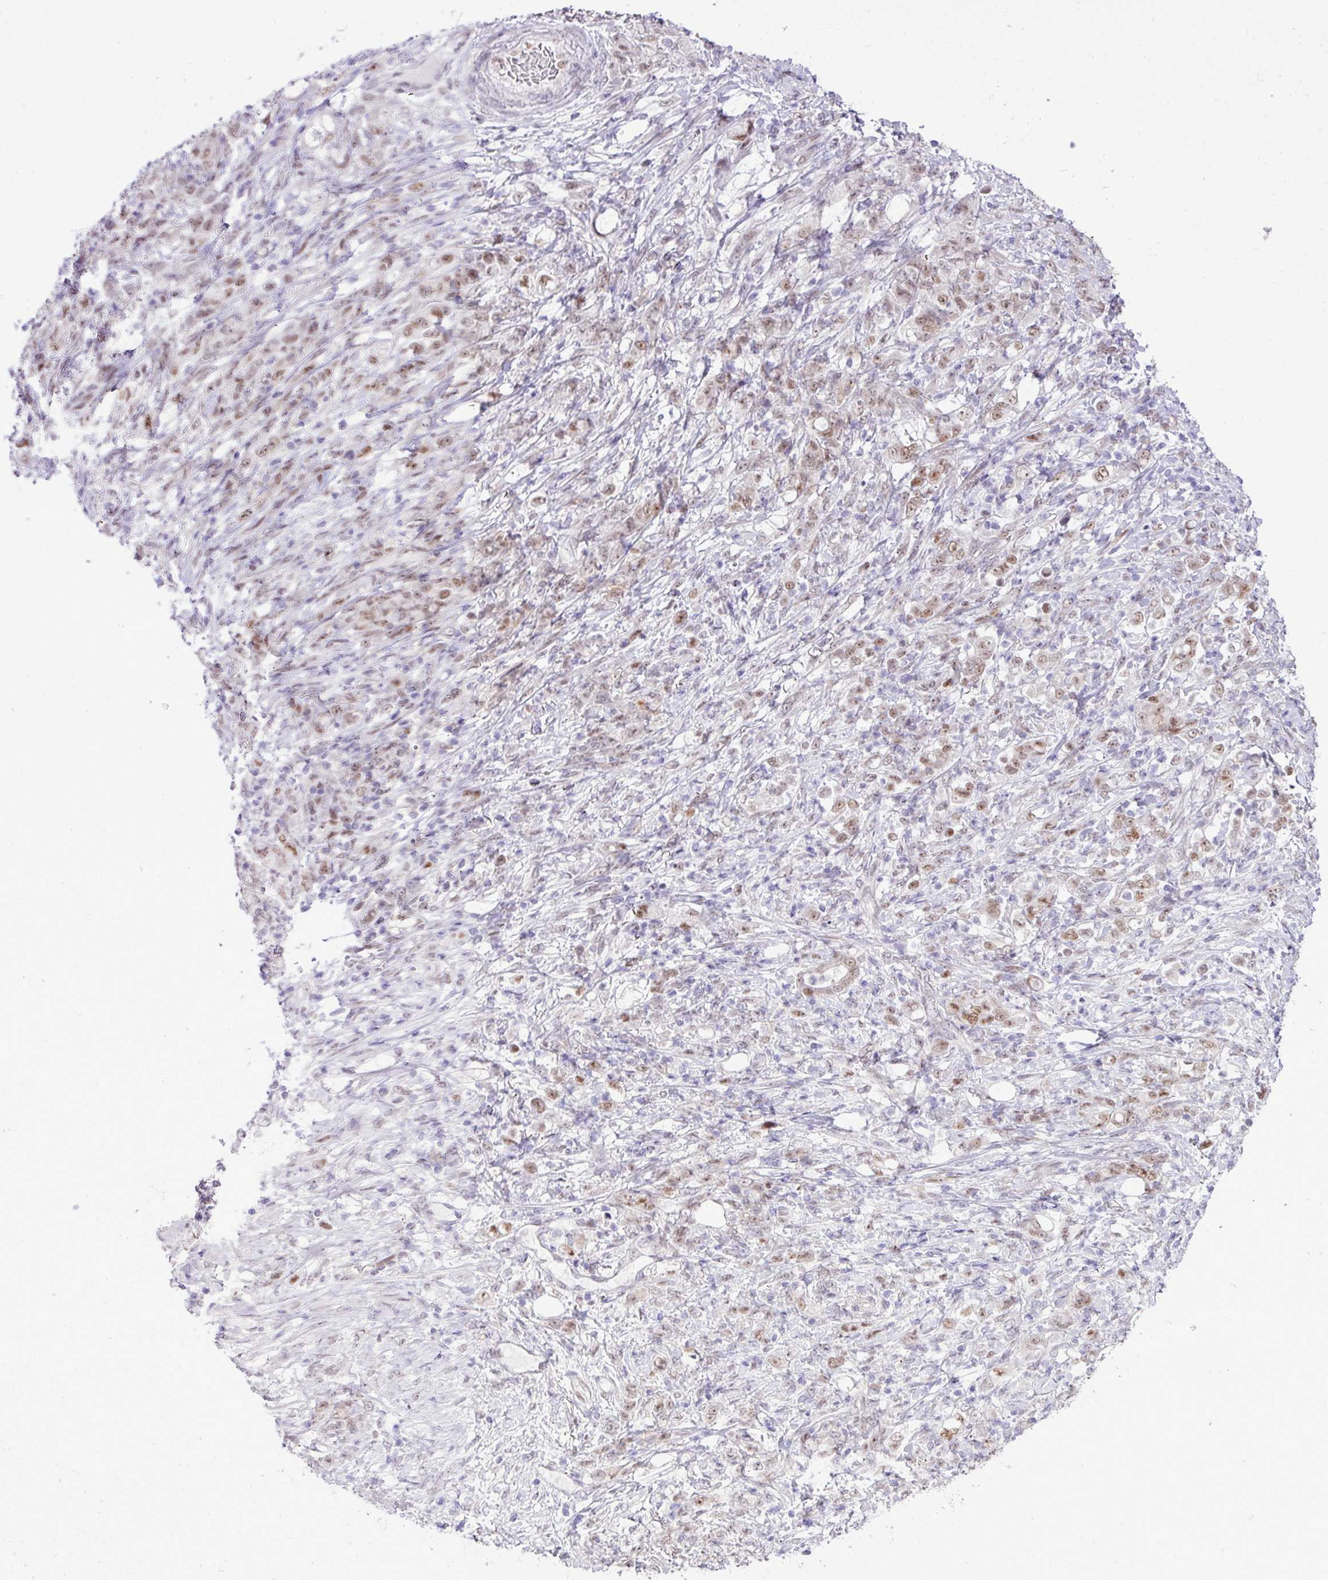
{"staining": {"intensity": "moderate", "quantity": ">75%", "location": "nuclear"}, "tissue": "stomach cancer", "cell_type": "Tumor cells", "image_type": "cancer", "snomed": [{"axis": "morphology", "description": "Adenocarcinoma, NOS"}, {"axis": "topography", "description": "Stomach"}], "caption": "Protein expression analysis of stomach cancer demonstrates moderate nuclear staining in about >75% of tumor cells.", "gene": "ELOA2", "patient": {"sex": "female", "age": 79}}